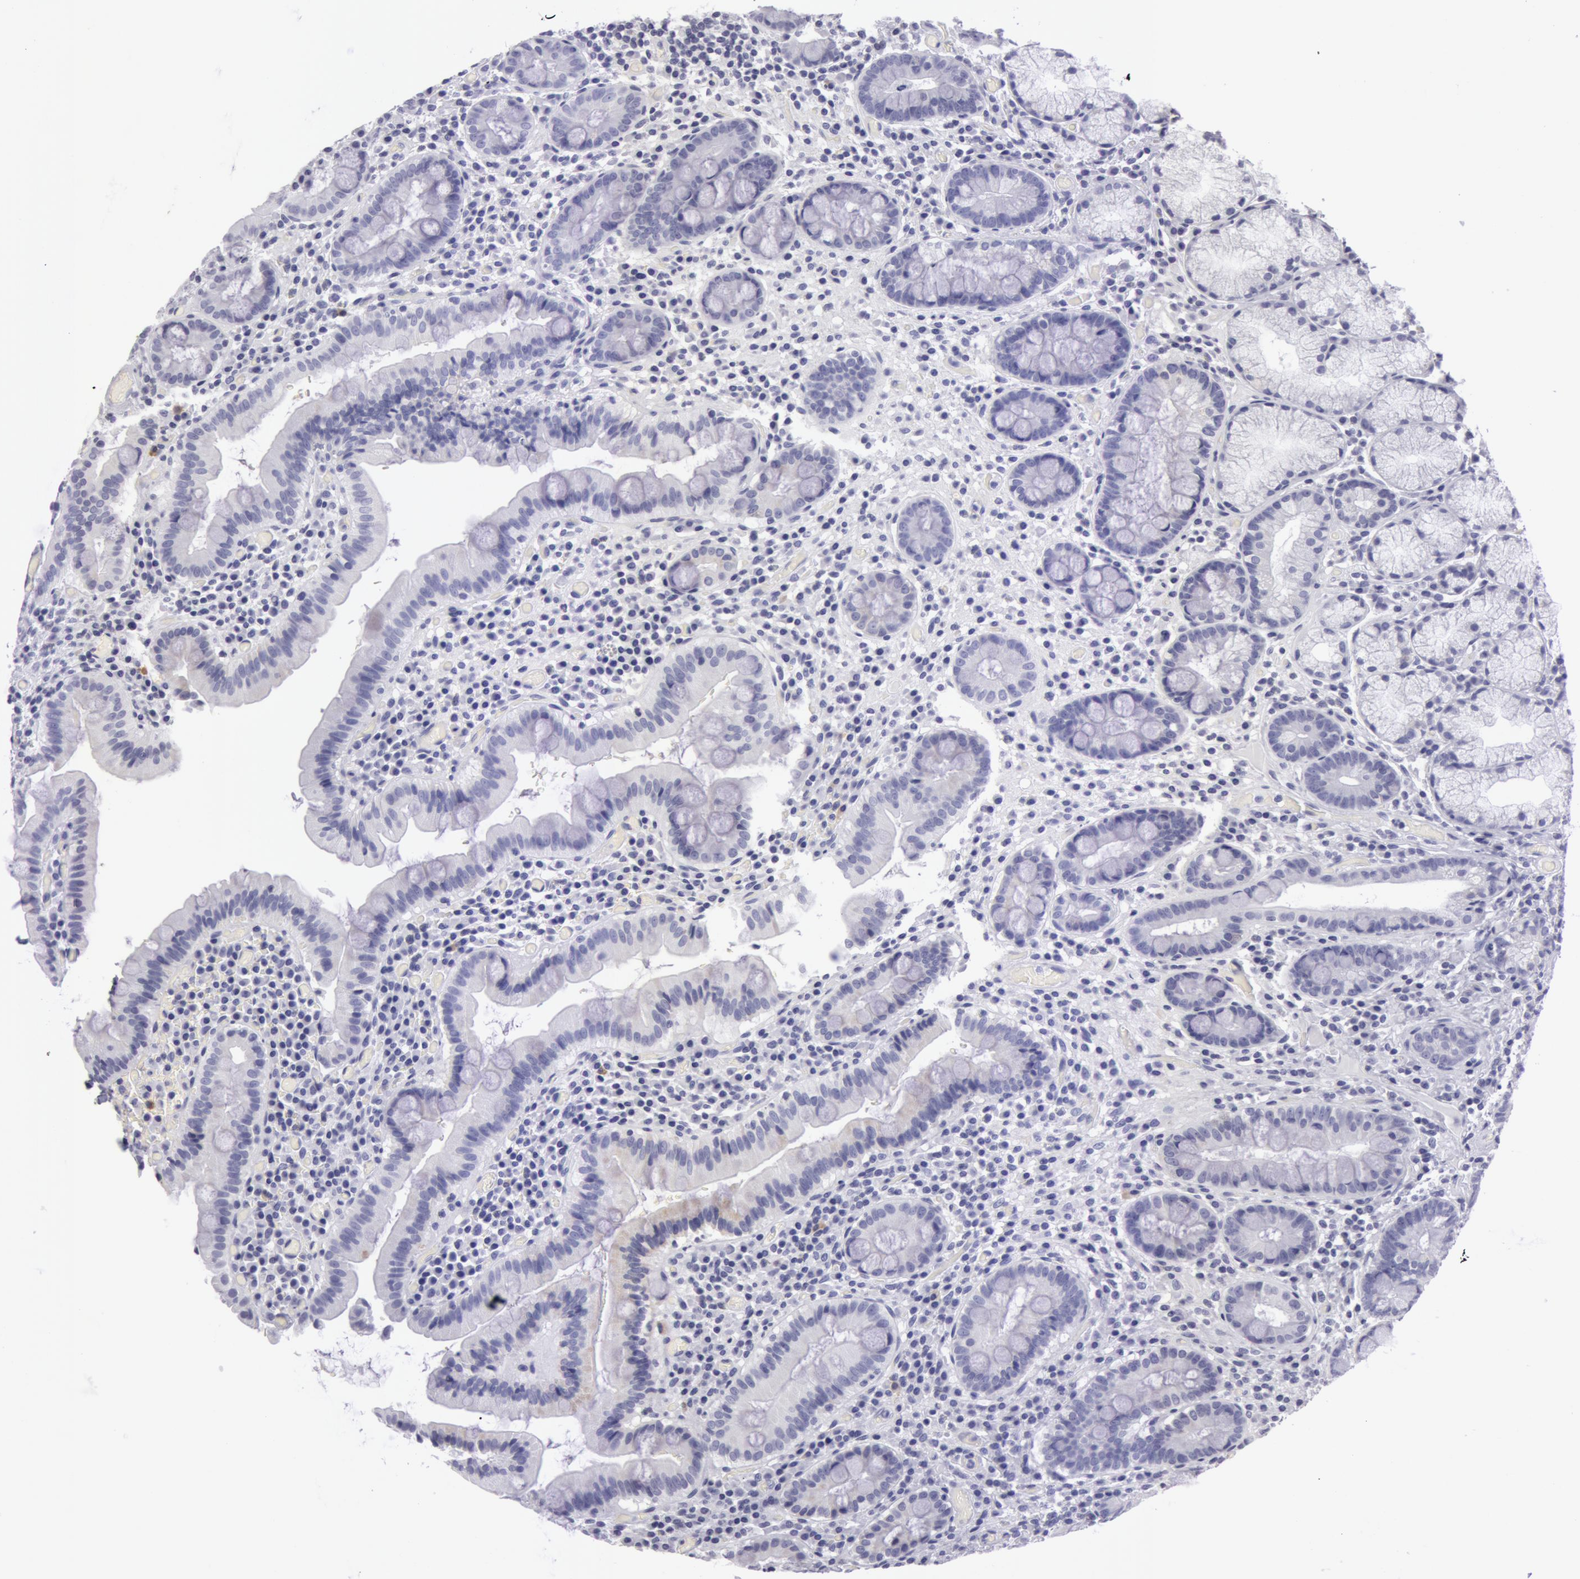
{"staining": {"intensity": "negative", "quantity": "none", "location": "none"}, "tissue": "duodenum", "cell_type": "Glandular cells", "image_type": "normal", "snomed": [{"axis": "morphology", "description": "Normal tissue, NOS"}, {"axis": "topography", "description": "Stomach, lower"}, {"axis": "topography", "description": "Duodenum"}], "caption": "This is a micrograph of IHC staining of normal duodenum, which shows no positivity in glandular cells.", "gene": "AMACR", "patient": {"sex": "male", "age": 84}}